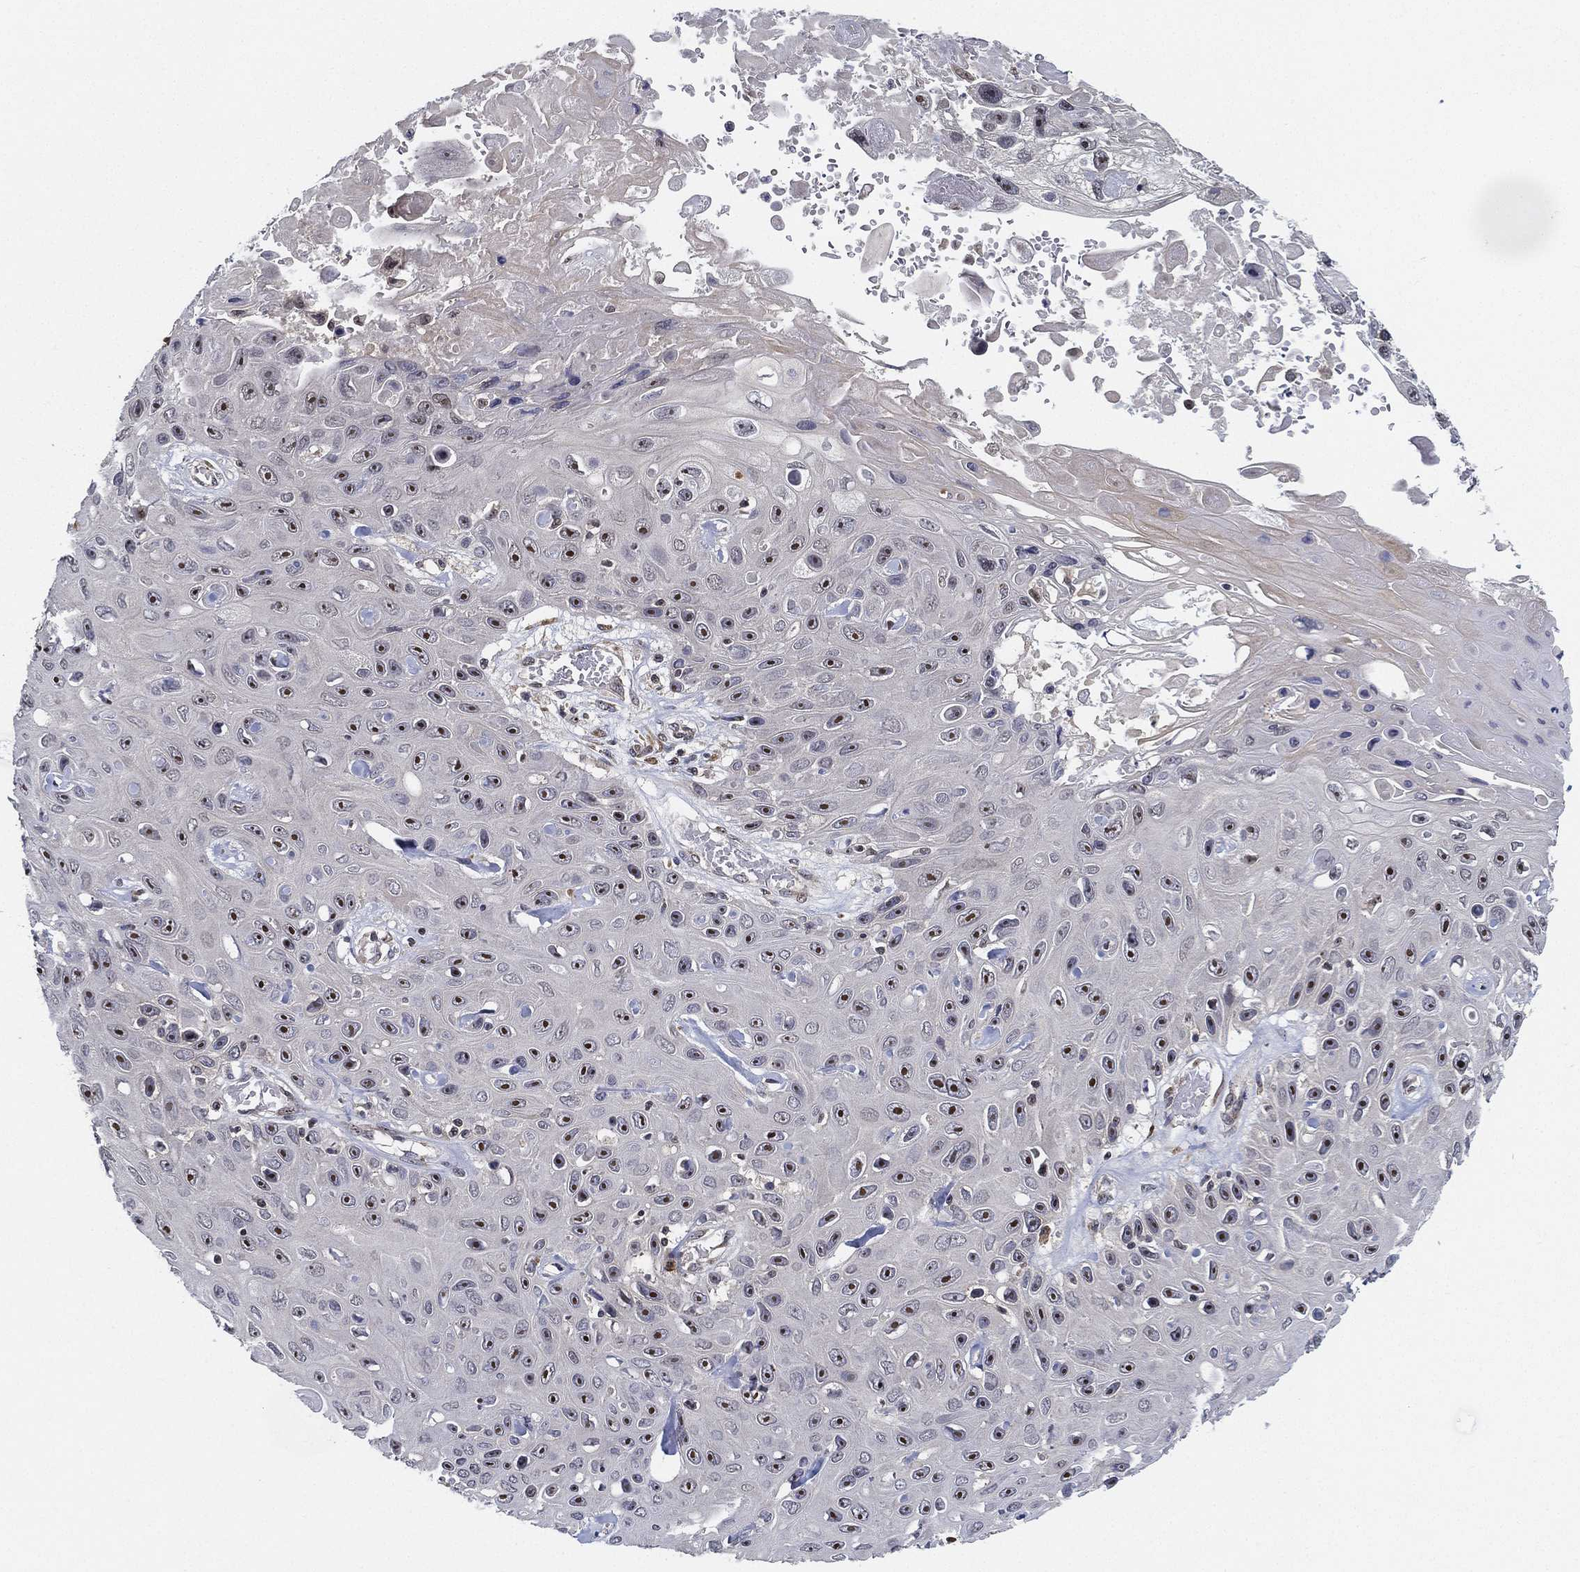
{"staining": {"intensity": "strong", "quantity": ">75%", "location": "nuclear"}, "tissue": "skin cancer", "cell_type": "Tumor cells", "image_type": "cancer", "snomed": [{"axis": "morphology", "description": "Squamous cell carcinoma, NOS"}, {"axis": "topography", "description": "Skin"}], "caption": "Skin cancer was stained to show a protein in brown. There is high levels of strong nuclear expression in approximately >75% of tumor cells.", "gene": "PPP1R16B", "patient": {"sex": "male", "age": 82}}